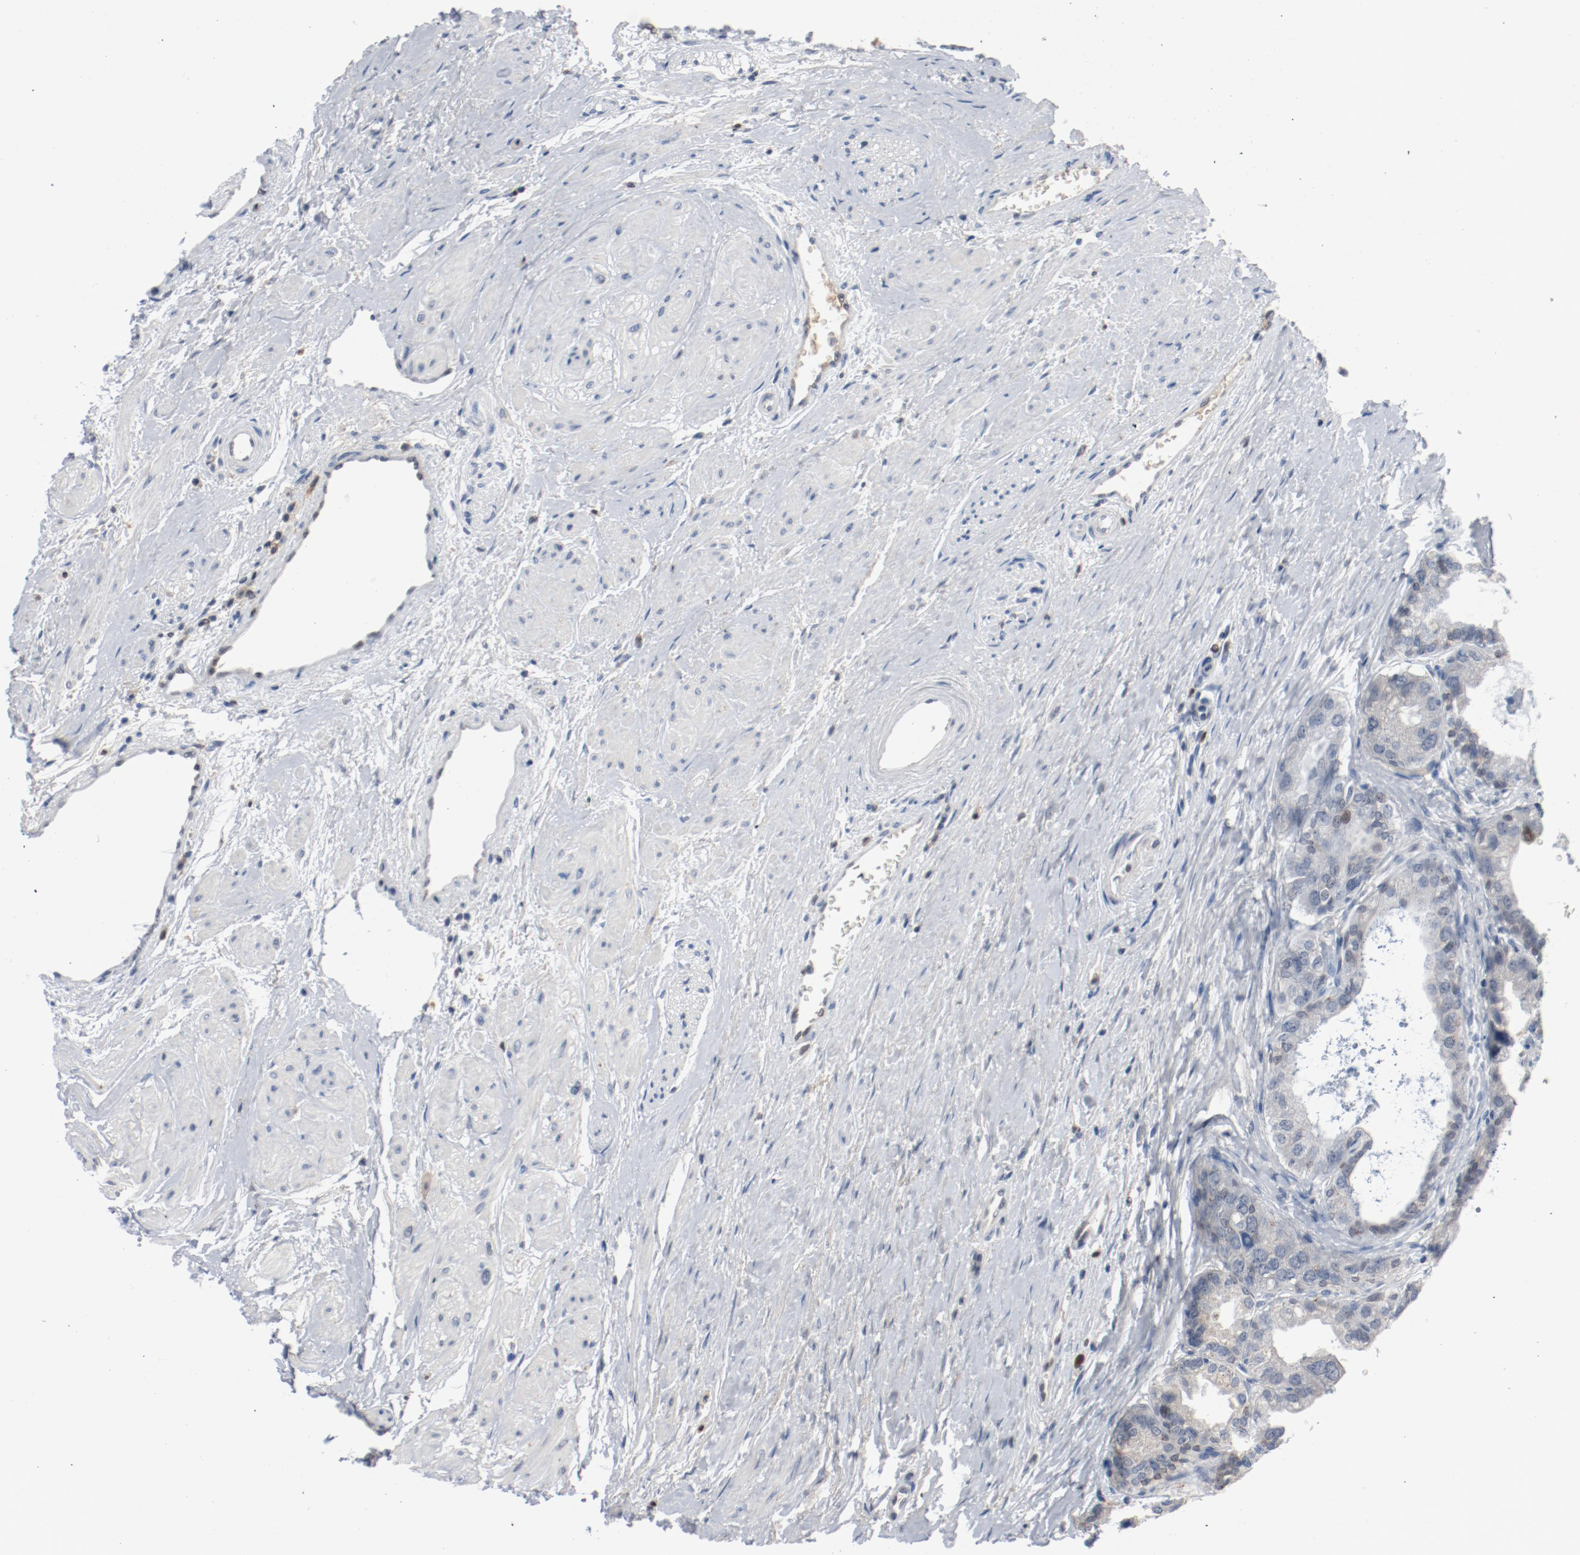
{"staining": {"intensity": "weak", "quantity": "25%-75%", "location": "nuclear"}, "tissue": "prostate", "cell_type": "Glandular cells", "image_type": "normal", "snomed": [{"axis": "morphology", "description": "Normal tissue, NOS"}, {"axis": "topography", "description": "Prostate"}], "caption": "Immunohistochemistry (IHC) micrograph of benign prostate: human prostate stained using immunohistochemistry (IHC) exhibits low levels of weak protein expression localized specifically in the nuclear of glandular cells, appearing as a nuclear brown color.", "gene": "ENSG00000285708", "patient": {"sex": "male", "age": 60}}